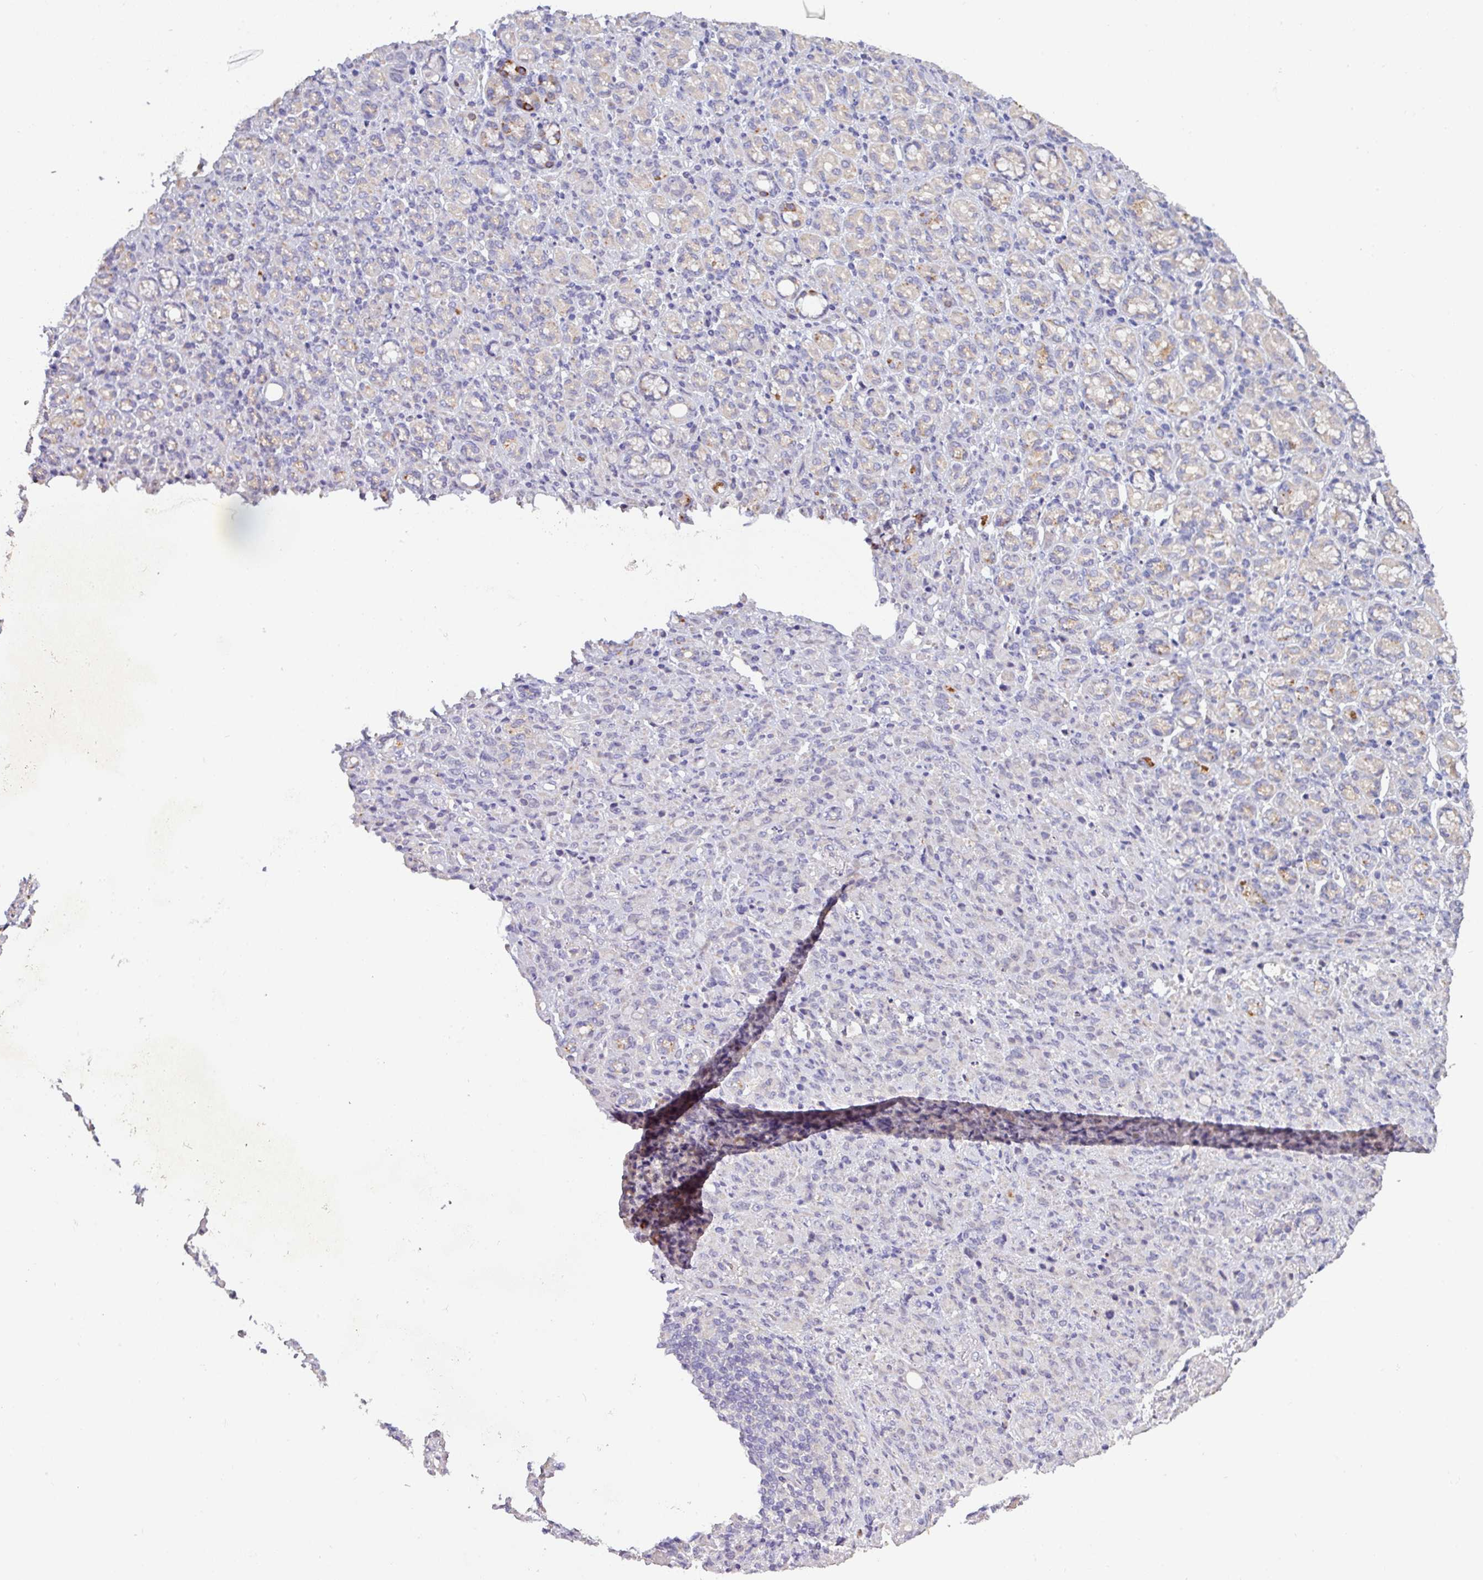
{"staining": {"intensity": "negative", "quantity": "none", "location": "none"}, "tissue": "stomach cancer", "cell_type": "Tumor cells", "image_type": "cancer", "snomed": [{"axis": "morphology", "description": "Adenocarcinoma, NOS"}, {"axis": "topography", "description": "Stomach"}], "caption": "The histopathology image demonstrates no staining of tumor cells in stomach adenocarcinoma.", "gene": "AEBP2", "patient": {"sex": "female", "age": 79}}